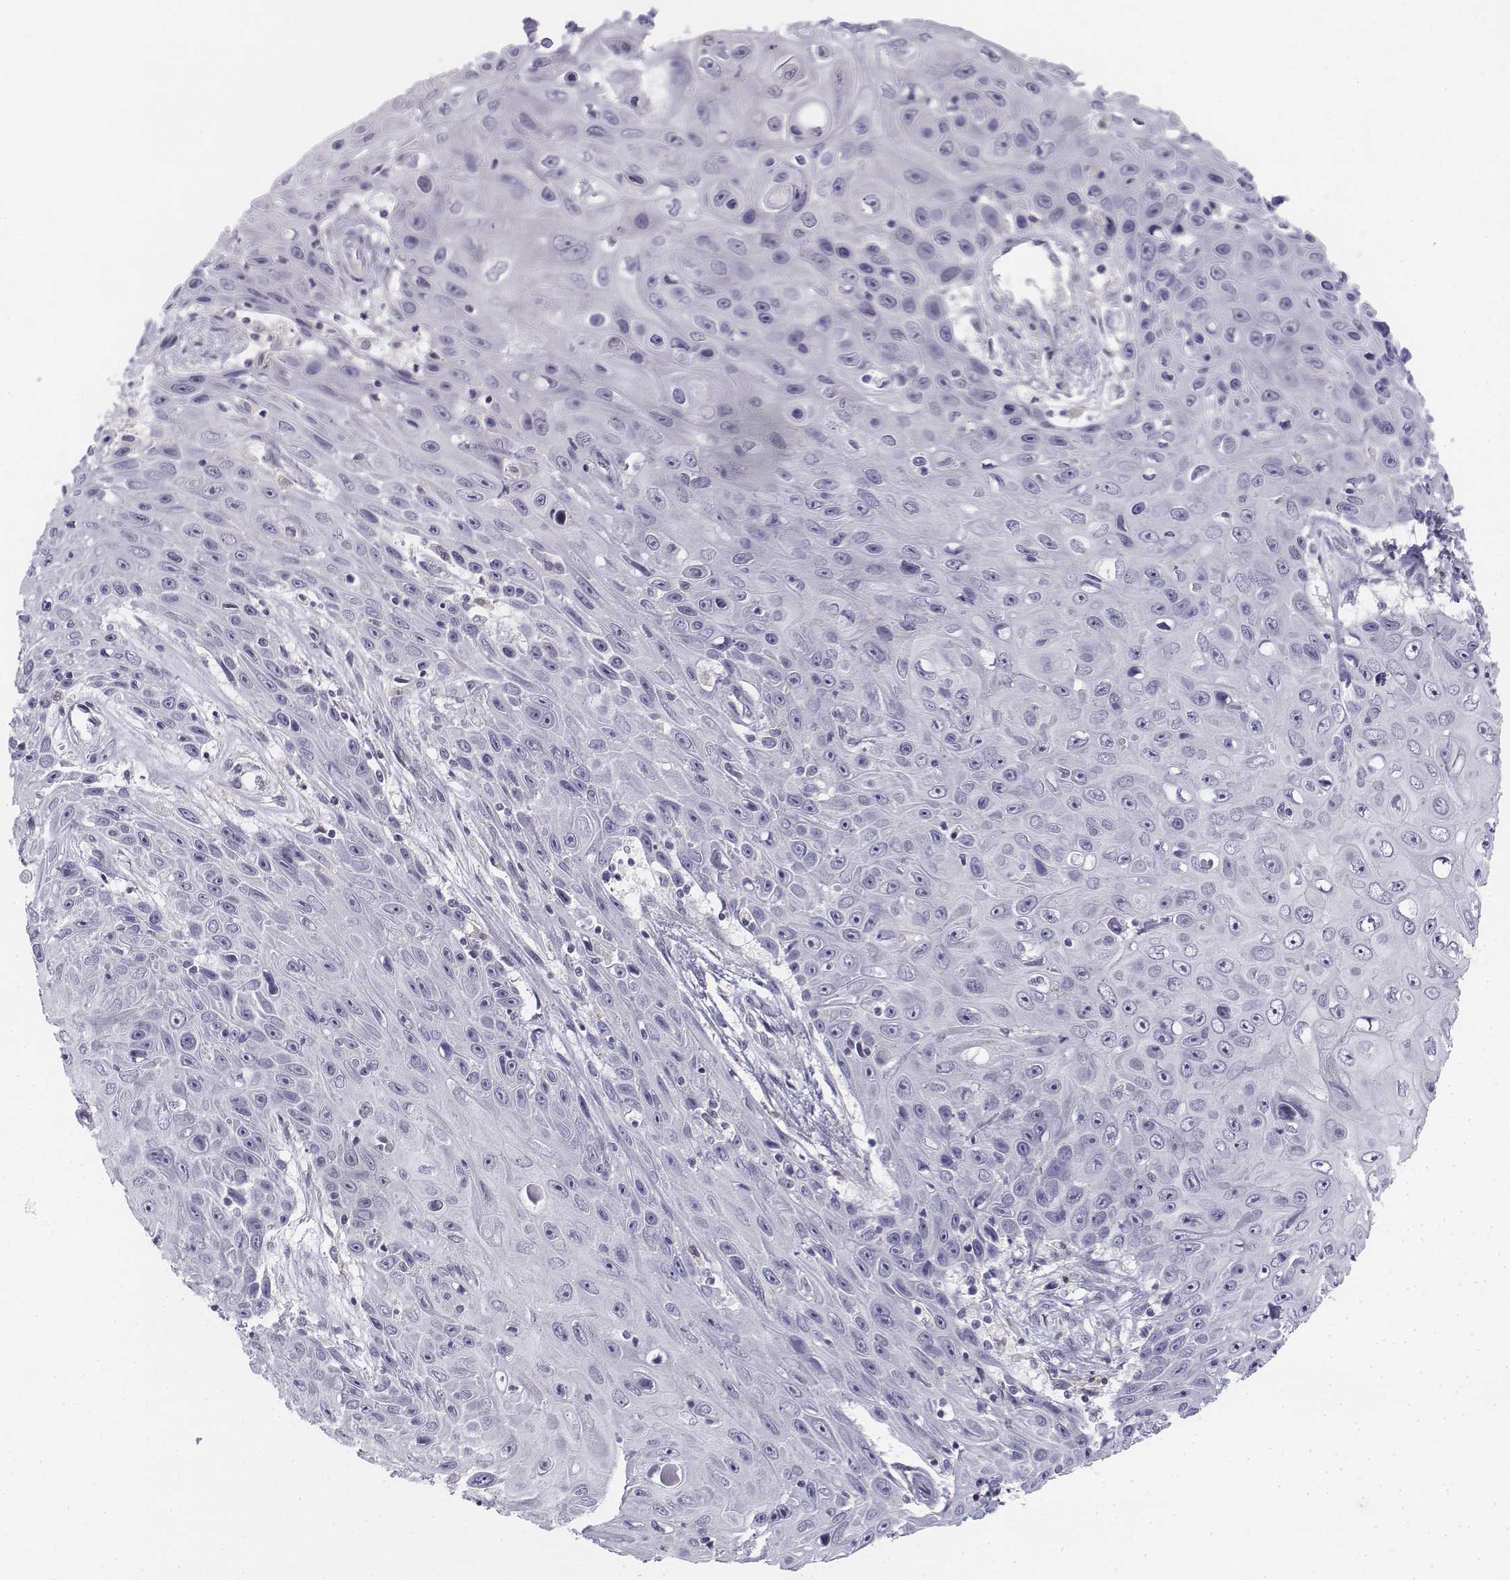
{"staining": {"intensity": "negative", "quantity": "none", "location": "none"}, "tissue": "skin cancer", "cell_type": "Tumor cells", "image_type": "cancer", "snomed": [{"axis": "morphology", "description": "Squamous cell carcinoma, NOS"}, {"axis": "topography", "description": "Skin"}], "caption": "High power microscopy photomicrograph of an IHC micrograph of squamous cell carcinoma (skin), revealing no significant expression in tumor cells.", "gene": "PENK", "patient": {"sex": "male", "age": 82}}